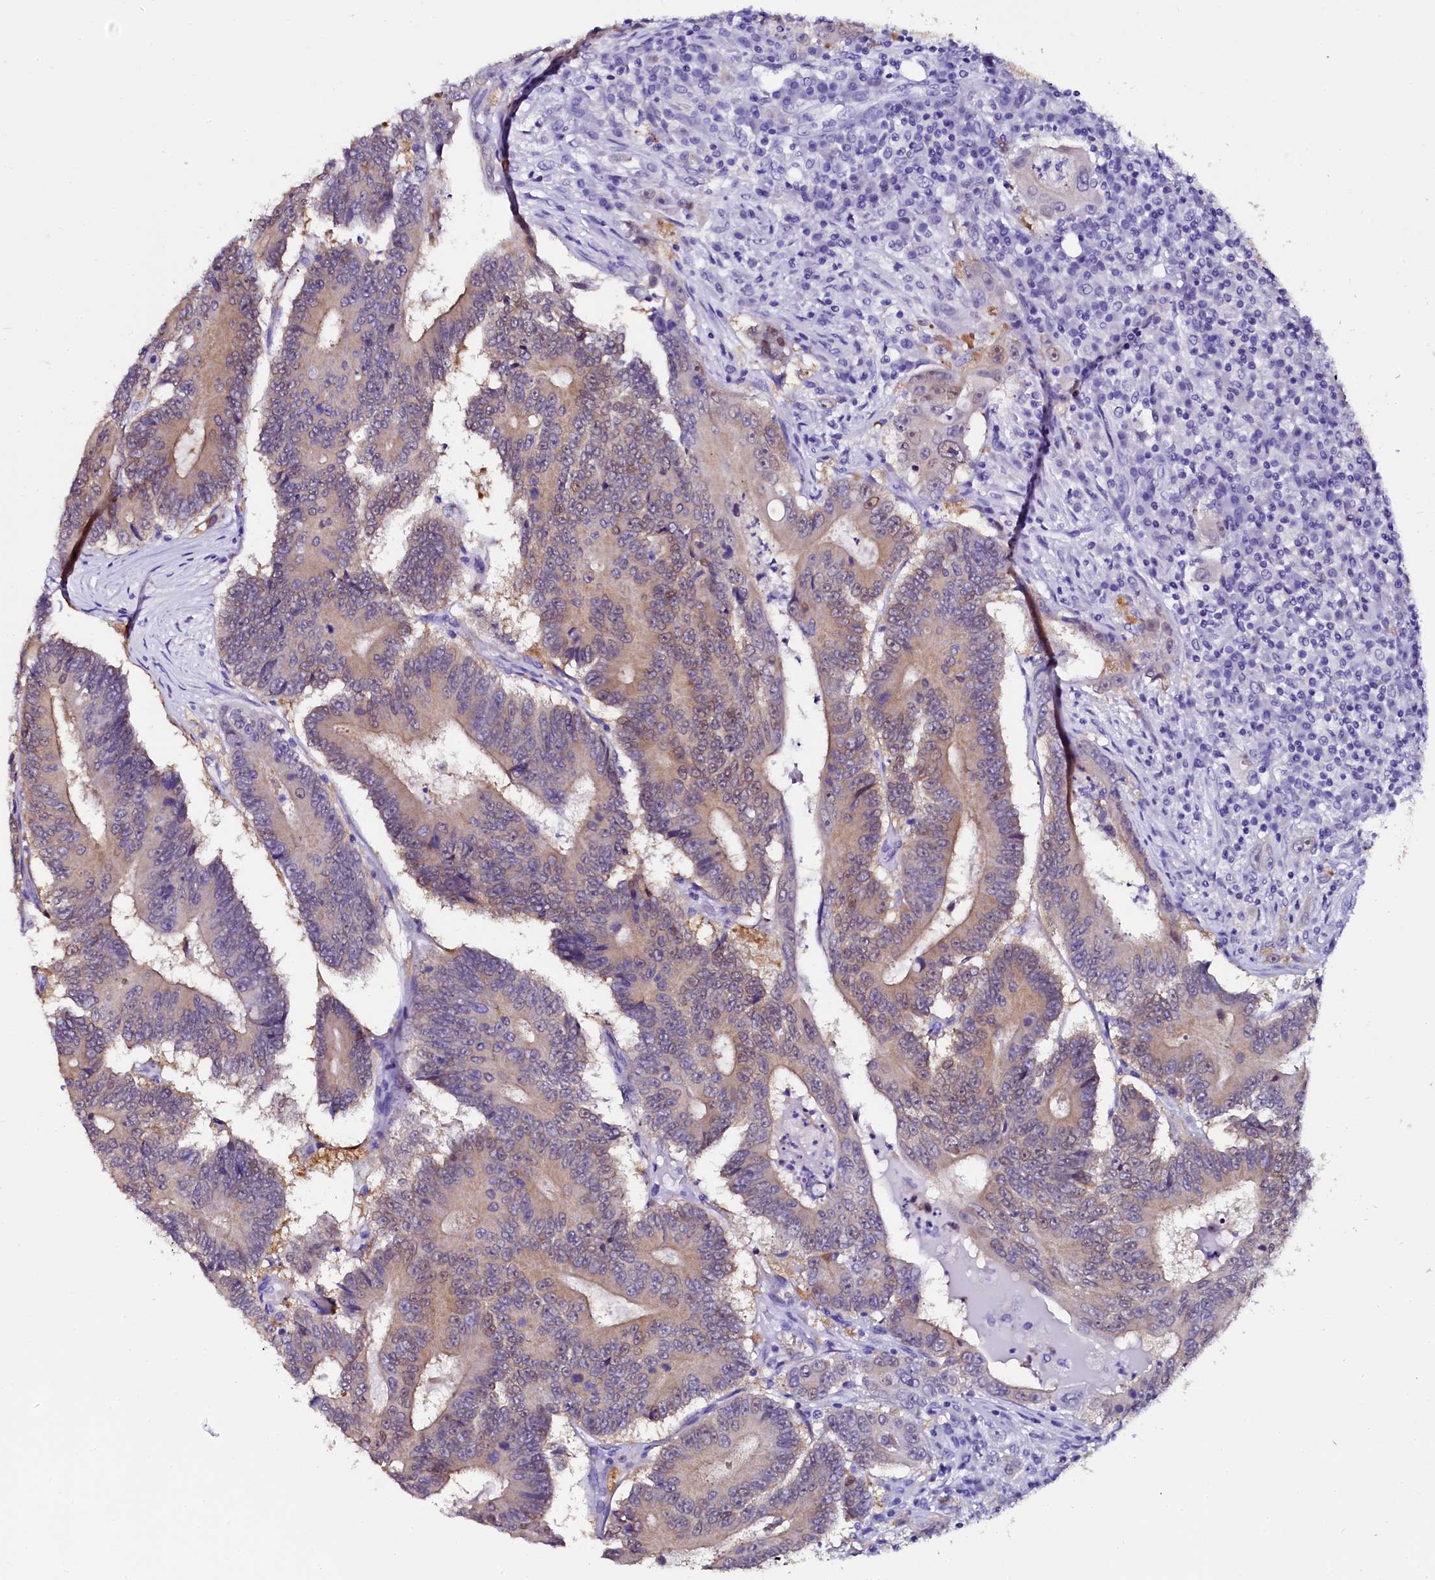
{"staining": {"intensity": "weak", "quantity": "25%-75%", "location": "cytoplasmic/membranous"}, "tissue": "colorectal cancer", "cell_type": "Tumor cells", "image_type": "cancer", "snomed": [{"axis": "morphology", "description": "Adenocarcinoma, NOS"}, {"axis": "topography", "description": "Colon"}], "caption": "Adenocarcinoma (colorectal) tissue demonstrates weak cytoplasmic/membranous staining in about 25%-75% of tumor cells, visualized by immunohistochemistry.", "gene": "SORD", "patient": {"sex": "male", "age": 83}}